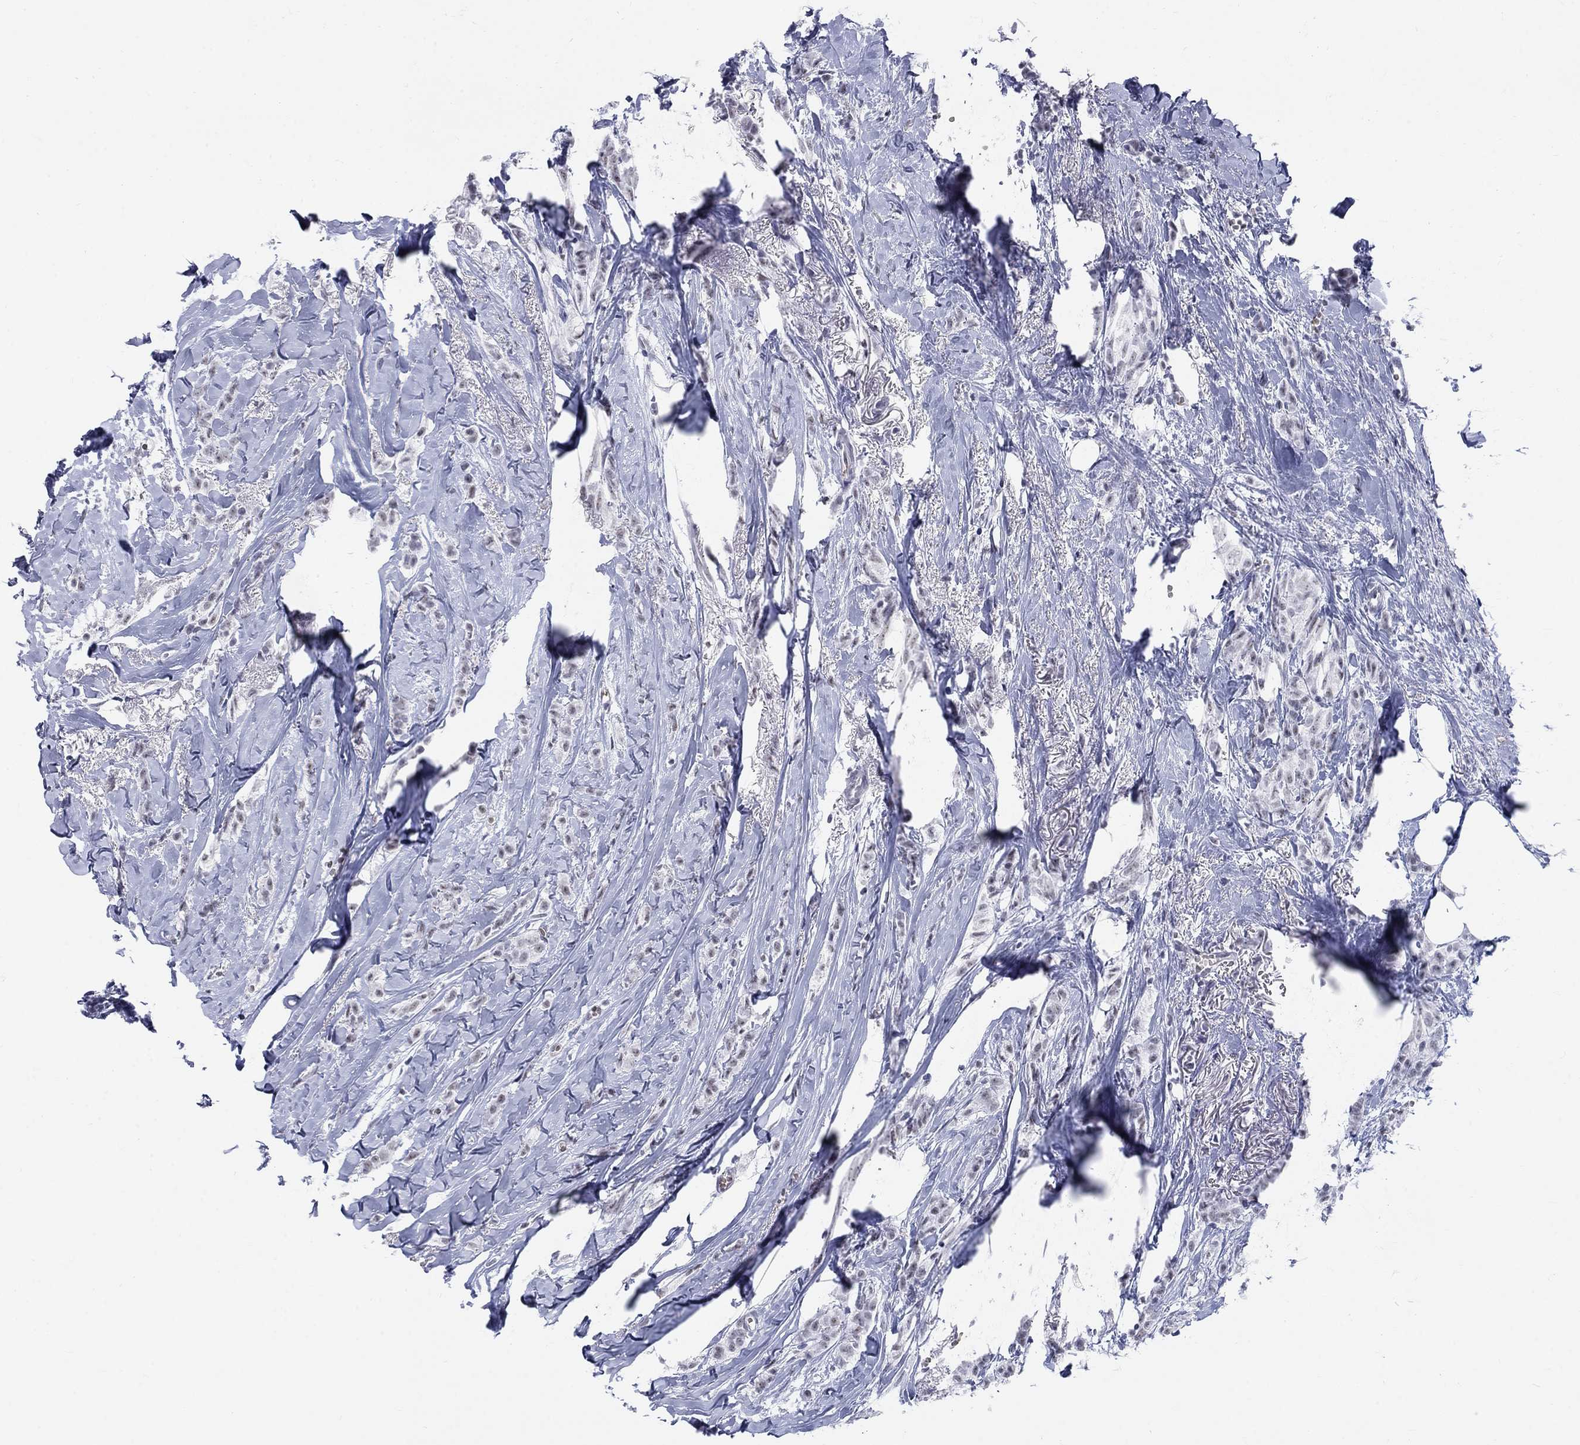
{"staining": {"intensity": "weak", "quantity": "<25%", "location": "nuclear"}, "tissue": "breast cancer", "cell_type": "Tumor cells", "image_type": "cancer", "snomed": [{"axis": "morphology", "description": "Duct carcinoma"}, {"axis": "topography", "description": "Breast"}], "caption": "Breast infiltrating ductal carcinoma stained for a protein using IHC demonstrates no expression tumor cells.", "gene": "DMTN", "patient": {"sex": "female", "age": 85}}